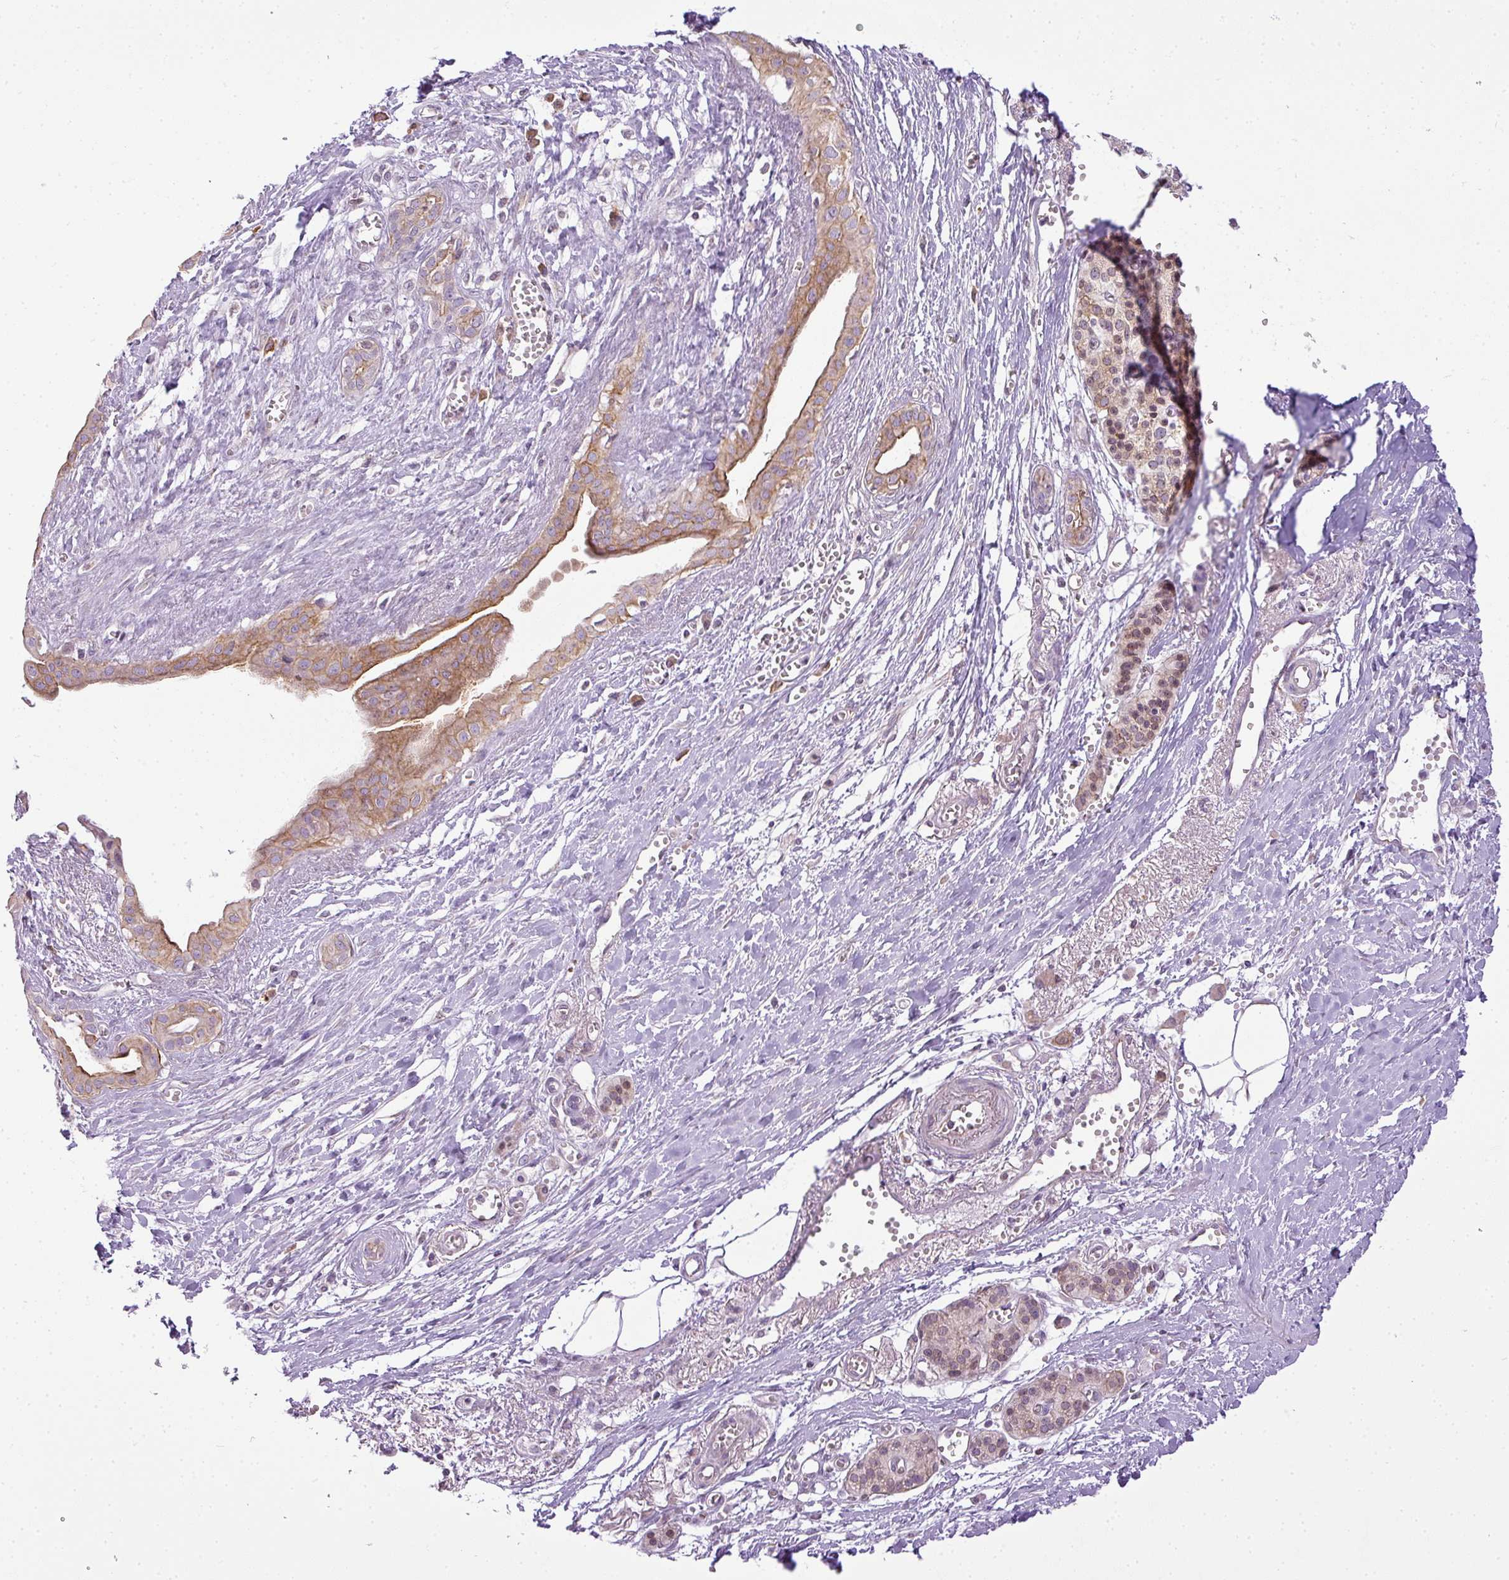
{"staining": {"intensity": "moderate", "quantity": ">75%", "location": "cytoplasmic/membranous"}, "tissue": "pancreatic cancer", "cell_type": "Tumor cells", "image_type": "cancer", "snomed": [{"axis": "morphology", "description": "Adenocarcinoma, NOS"}, {"axis": "topography", "description": "Pancreas"}], "caption": "Human adenocarcinoma (pancreatic) stained for a protein (brown) demonstrates moderate cytoplasmic/membranous positive staining in about >75% of tumor cells.", "gene": "COX18", "patient": {"sex": "male", "age": 71}}